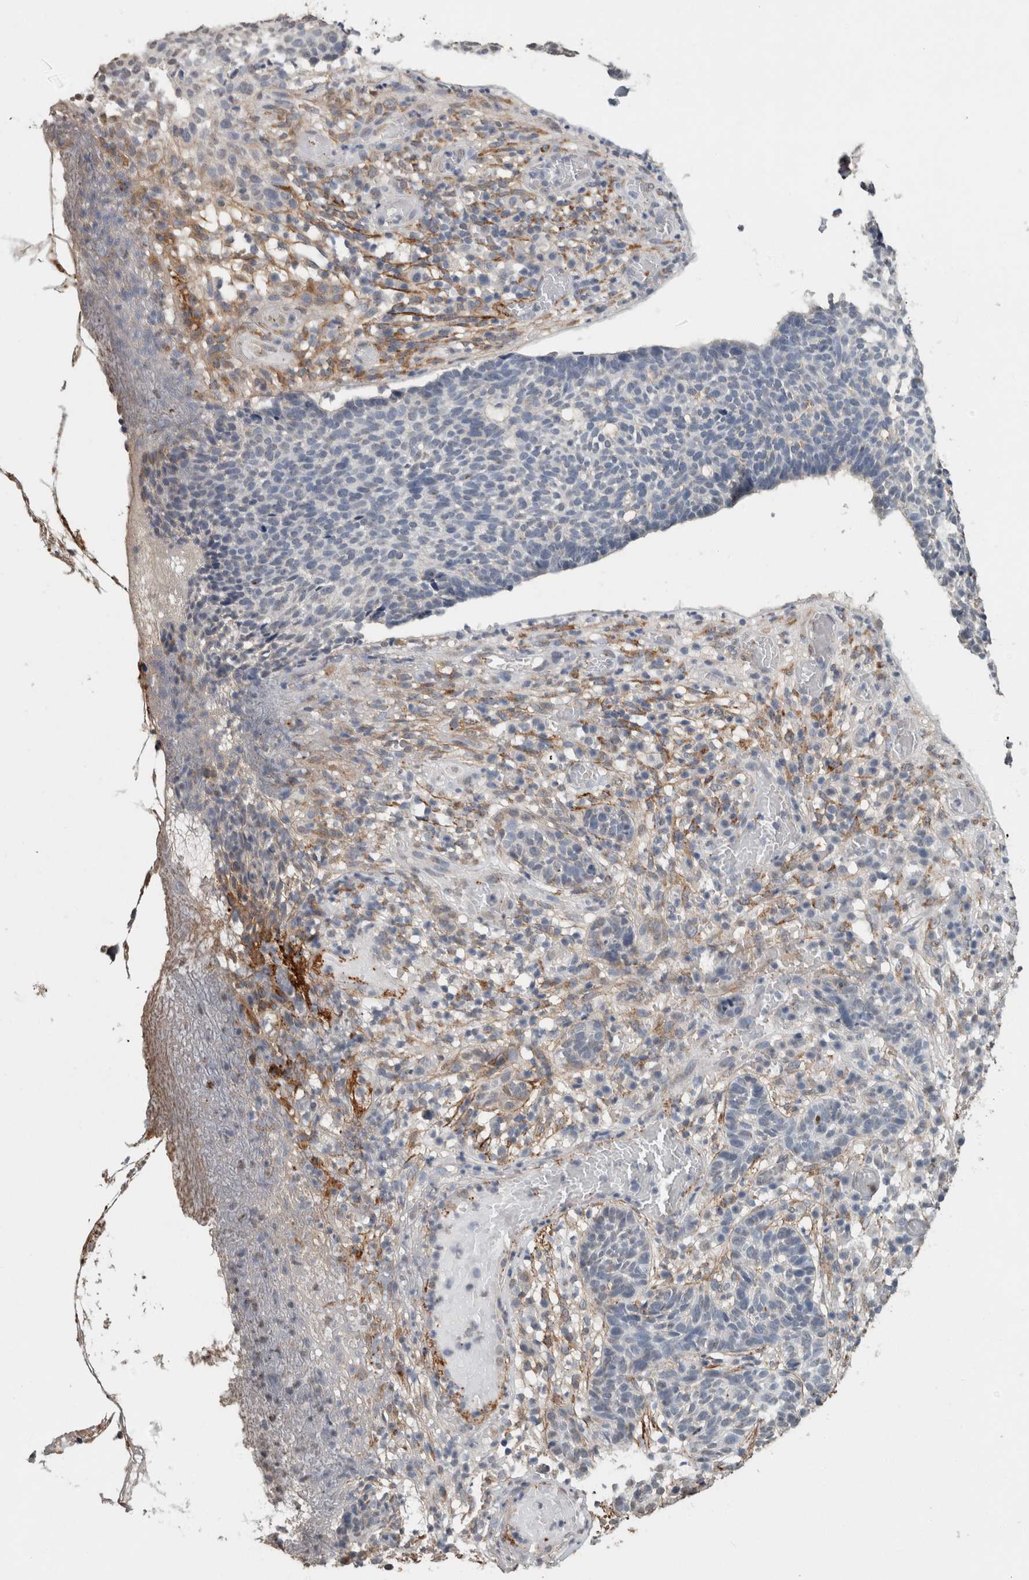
{"staining": {"intensity": "negative", "quantity": "none", "location": "none"}, "tissue": "skin cancer", "cell_type": "Tumor cells", "image_type": "cancer", "snomed": [{"axis": "morphology", "description": "Basal cell carcinoma"}, {"axis": "topography", "description": "Skin"}], "caption": "There is no significant expression in tumor cells of skin cancer (basal cell carcinoma).", "gene": "LTBP1", "patient": {"sex": "male", "age": 85}}